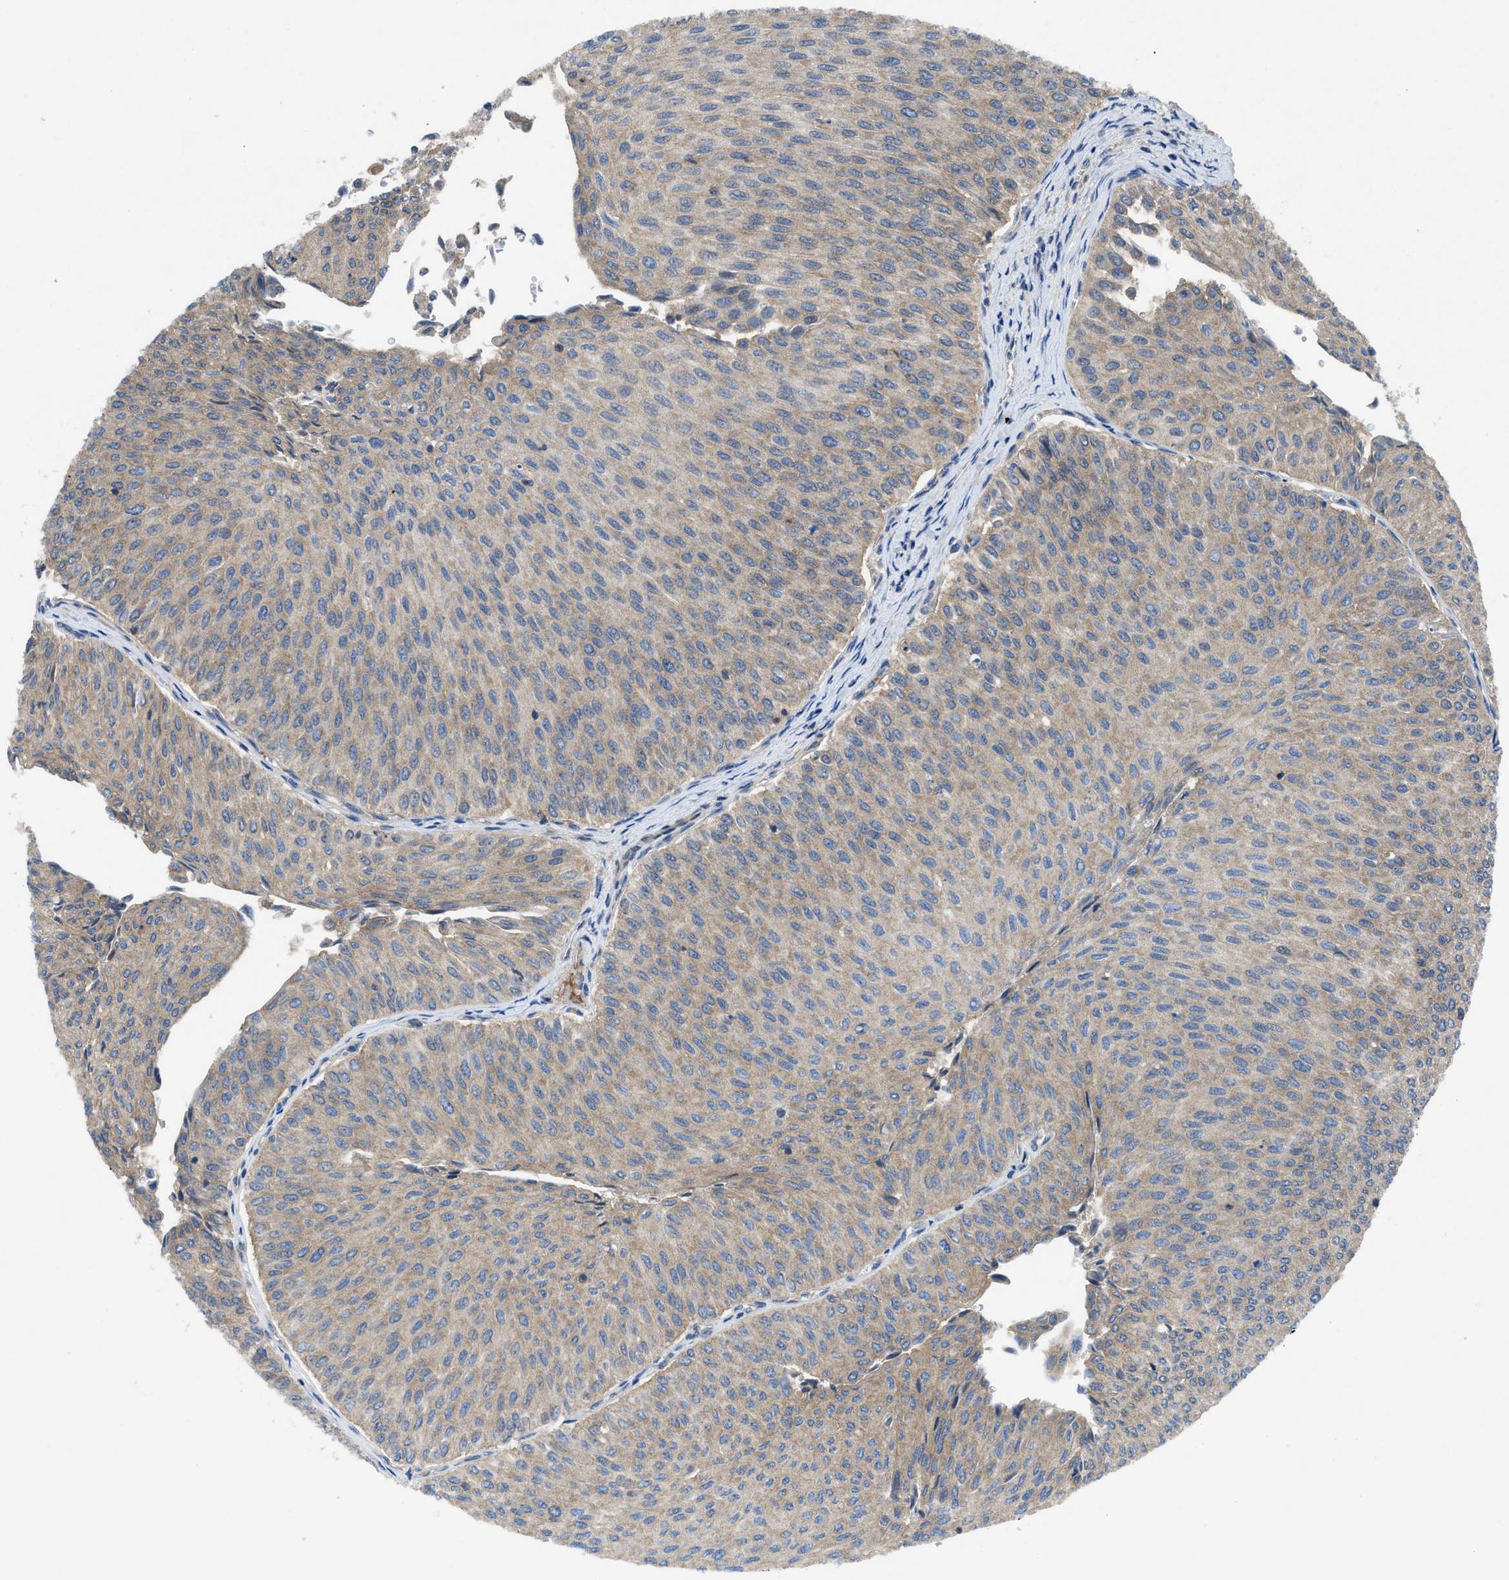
{"staining": {"intensity": "weak", "quantity": ">75%", "location": "cytoplasmic/membranous"}, "tissue": "urothelial cancer", "cell_type": "Tumor cells", "image_type": "cancer", "snomed": [{"axis": "morphology", "description": "Urothelial carcinoma, Low grade"}, {"axis": "topography", "description": "Urinary bladder"}], "caption": "This photomicrograph exhibits IHC staining of urothelial cancer, with low weak cytoplasmic/membranous expression in about >75% of tumor cells.", "gene": "PANX1", "patient": {"sex": "male", "age": 78}}